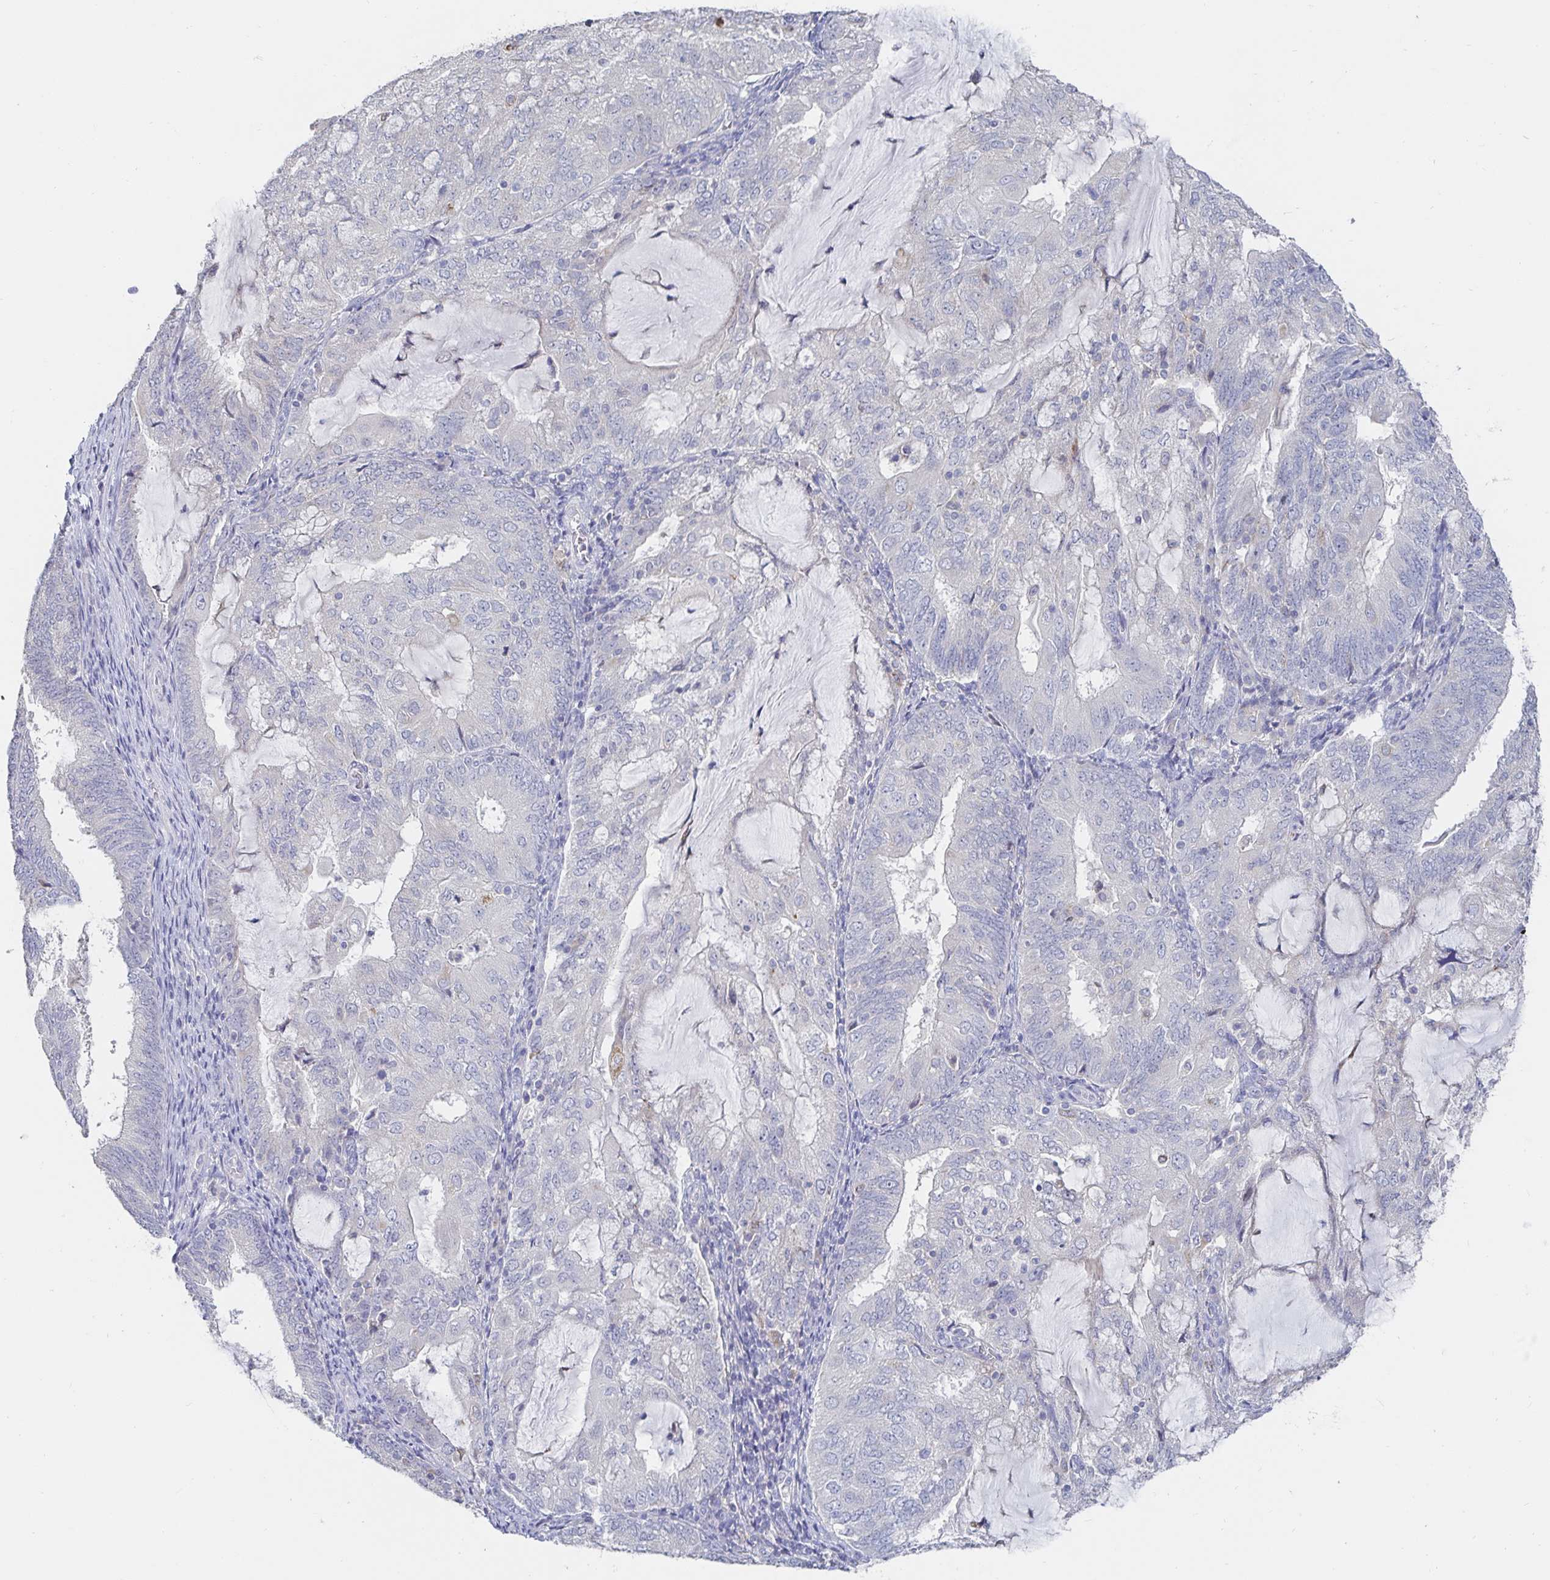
{"staining": {"intensity": "negative", "quantity": "none", "location": "none"}, "tissue": "endometrial cancer", "cell_type": "Tumor cells", "image_type": "cancer", "snomed": [{"axis": "morphology", "description": "Adenocarcinoma, NOS"}, {"axis": "topography", "description": "Endometrium"}], "caption": "High magnification brightfield microscopy of endometrial cancer stained with DAB (brown) and counterstained with hematoxylin (blue): tumor cells show no significant positivity. (DAB immunohistochemistry with hematoxylin counter stain).", "gene": "SPPL3", "patient": {"sex": "female", "age": 81}}